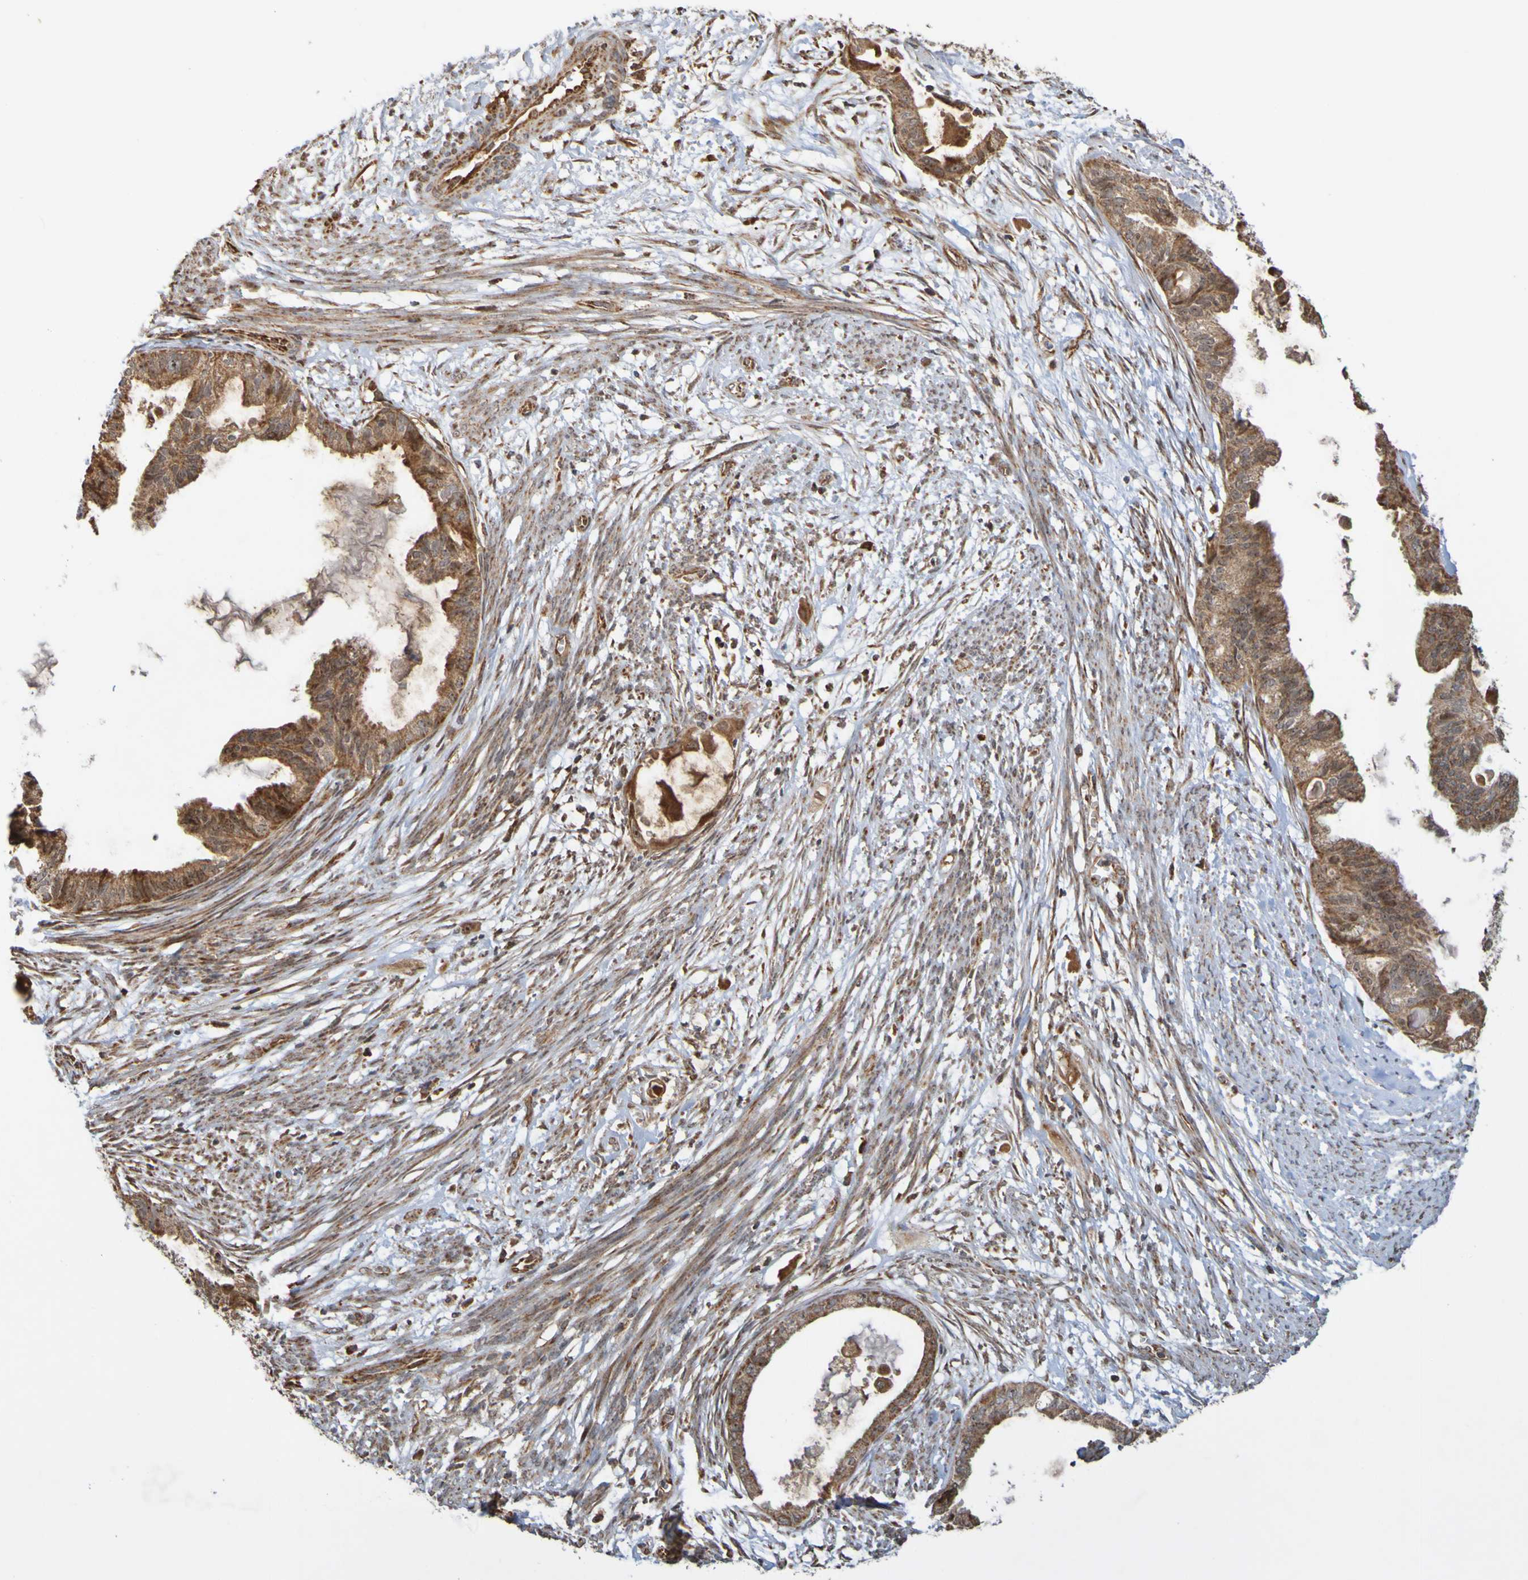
{"staining": {"intensity": "moderate", "quantity": ">75%", "location": "cytoplasmic/membranous"}, "tissue": "cervical cancer", "cell_type": "Tumor cells", "image_type": "cancer", "snomed": [{"axis": "morphology", "description": "Normal tissue, NOS"}, {"axis": "morphology", "description": "Adenocarcinoma, NOS"}, {"axis": "topography", "description": "Cervix"}, {"axis": "topography", "description": "Endometrium"}], "caption": "Protein analysis of cervical cancer (adenocarcinoma) tissue demonstrates moderate cytoplasmic/membranous positivity in approximately >75% of tumor cells. (DAB = brown stain, brightfield microscopy at high magnification).", "gene": "TMBIM1", "patient": {"sex": "female", "age": 86}}